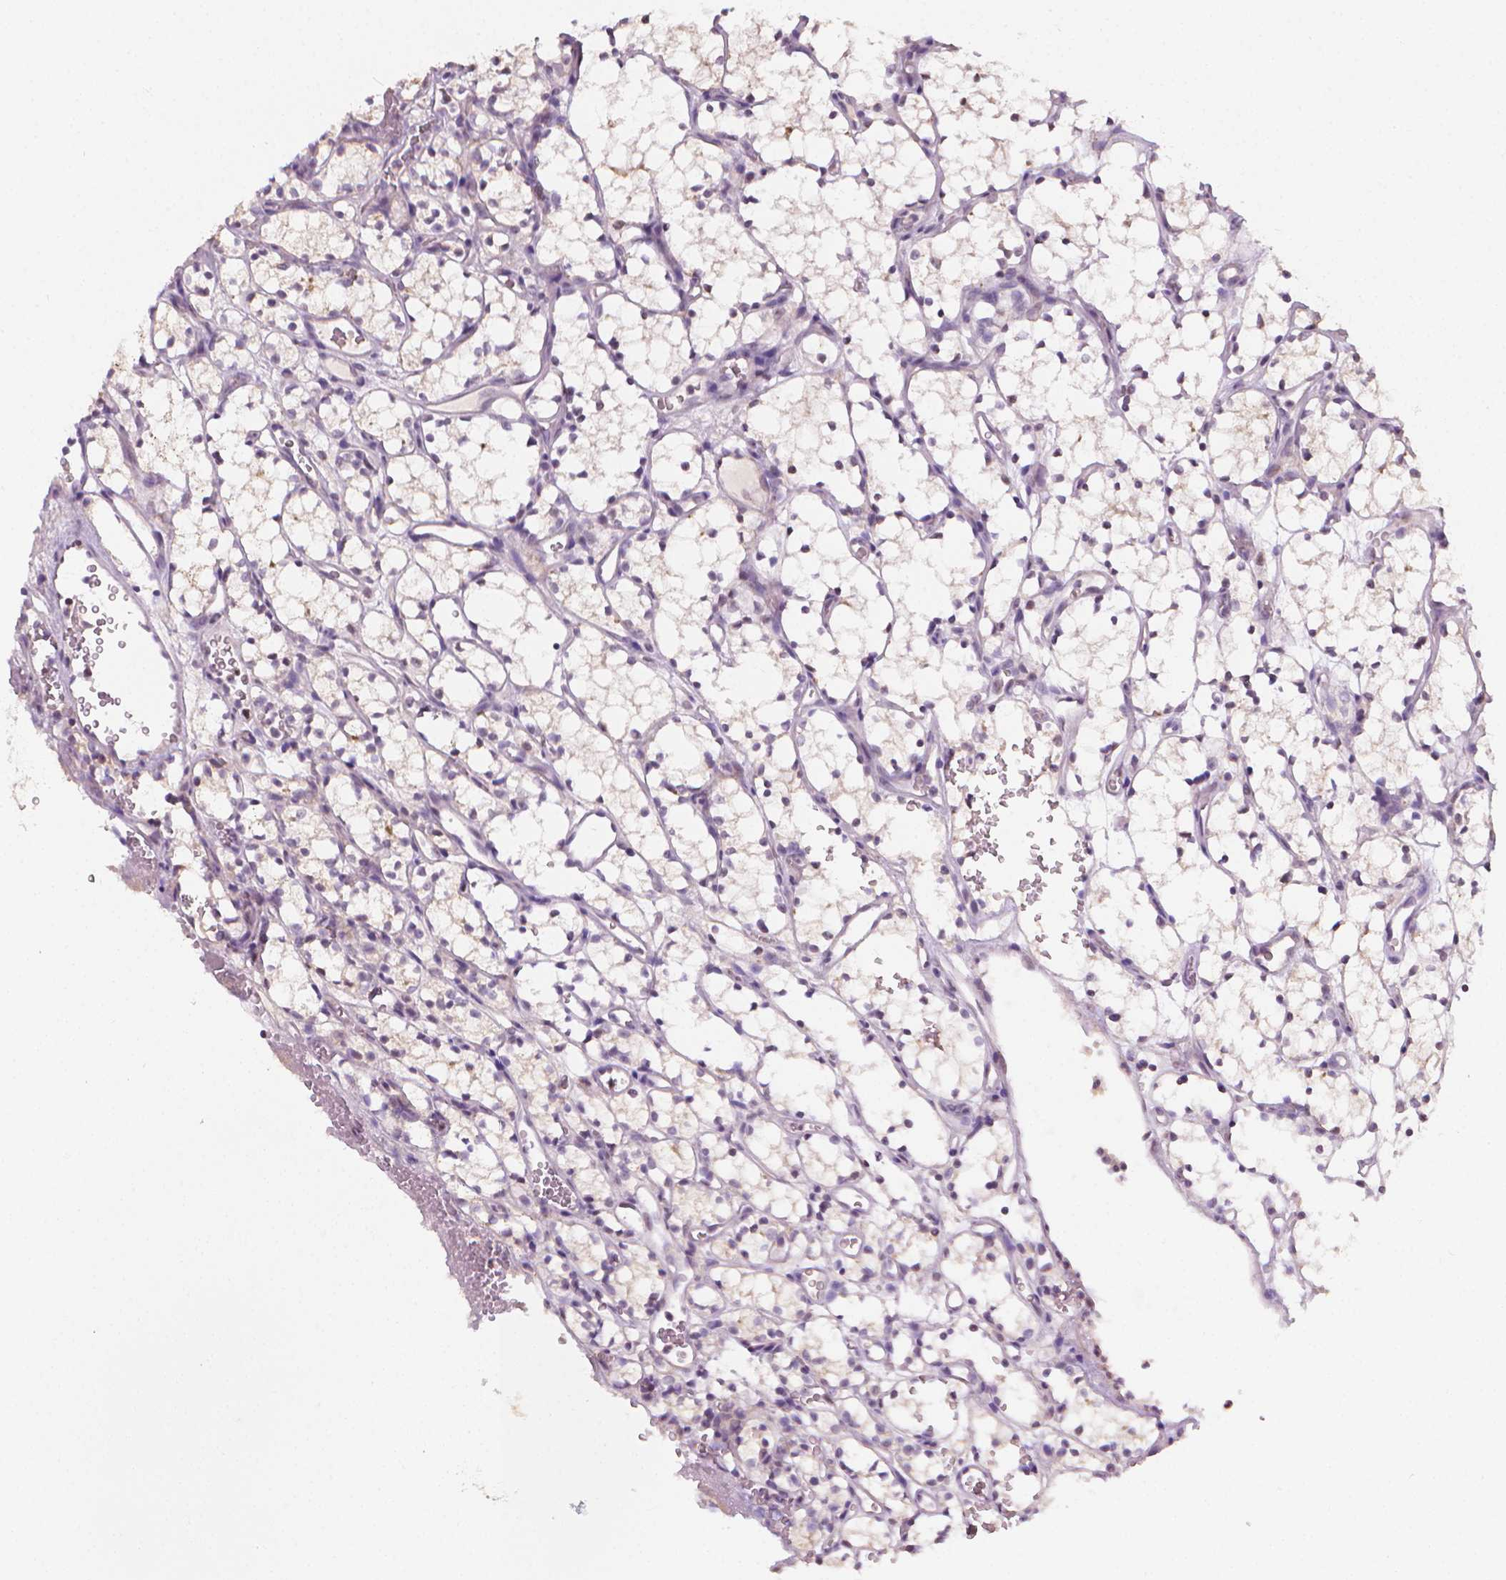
{"staining": {"intensity": "negative", "quantity": "none", "location": "none"}, "tissue": "renal cancer", "cell_type": "Tumor cells", "image_type": "cancer", "snomed": [{"axis": "morphology", "description": "Adenocarcinoma, NOS"}, {"axis": "topography", "description": "Kidney"}], "caption": "DAB immunohistochemical staining of human renal cancer (adenocarcinoma) displays no significant staining in tumor cells.", "gene": "NCAN", "patient": {"sex": "female", "age": 69}}